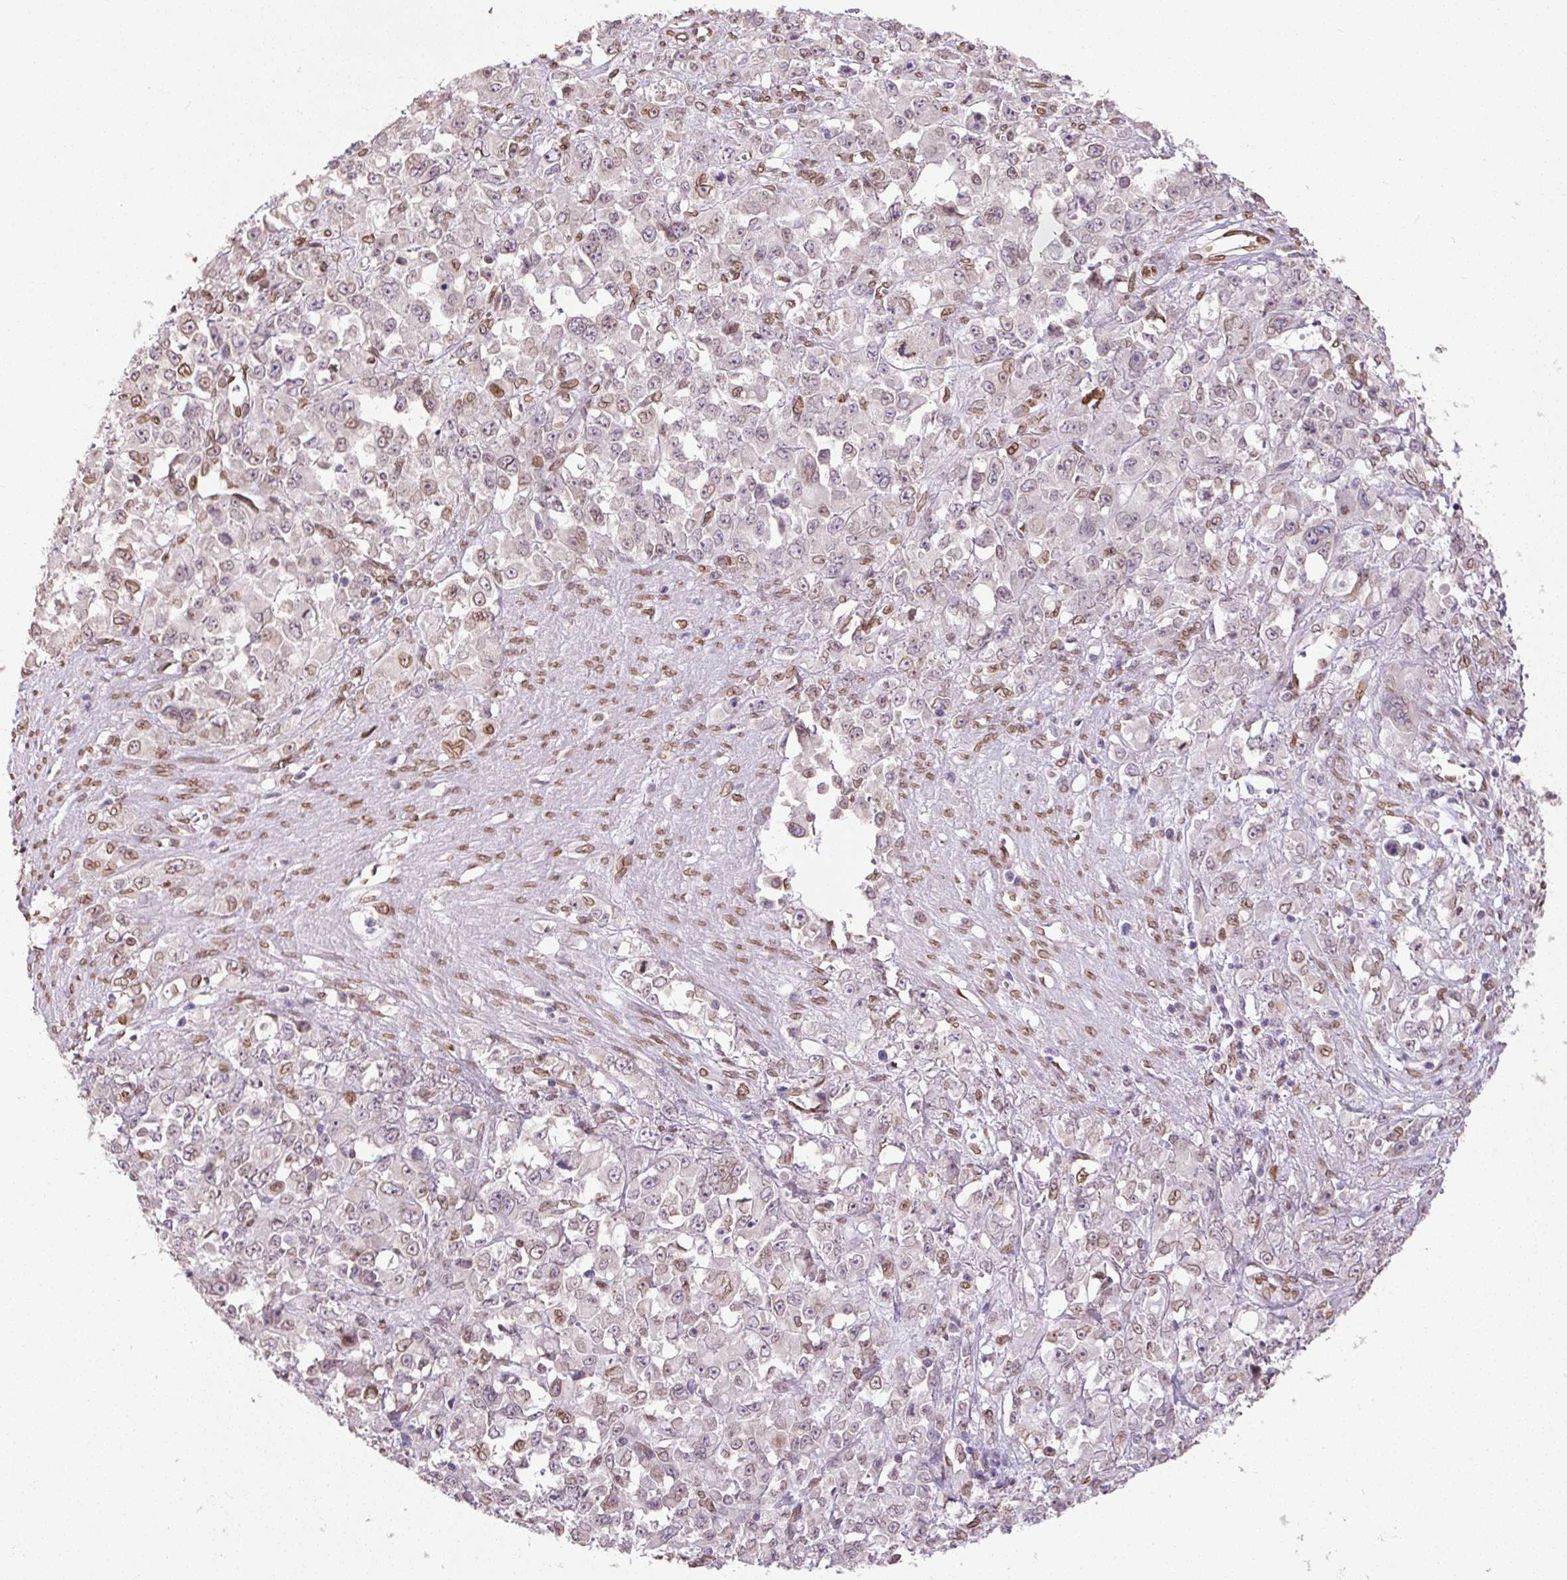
{"staining": {"intensity": "weak", "quantity": "<25%", "location": "cytoplasmic/membranous,nuclear"}, "tissue": "stomach cancer", "cell_type": "Tumor cells", "image_type": "cancer", "snomed": [{"axis": "morphology", "description": "Adenocarcinoma, NOS"}, {"axis": "topography", "description": "Stomach"}], "caption": "Protein analysis of stomach cancer reveals no significant positivity in tumor cells.", "gene": "TMEM175", "patient": {"sex": "female", "age": 76}}